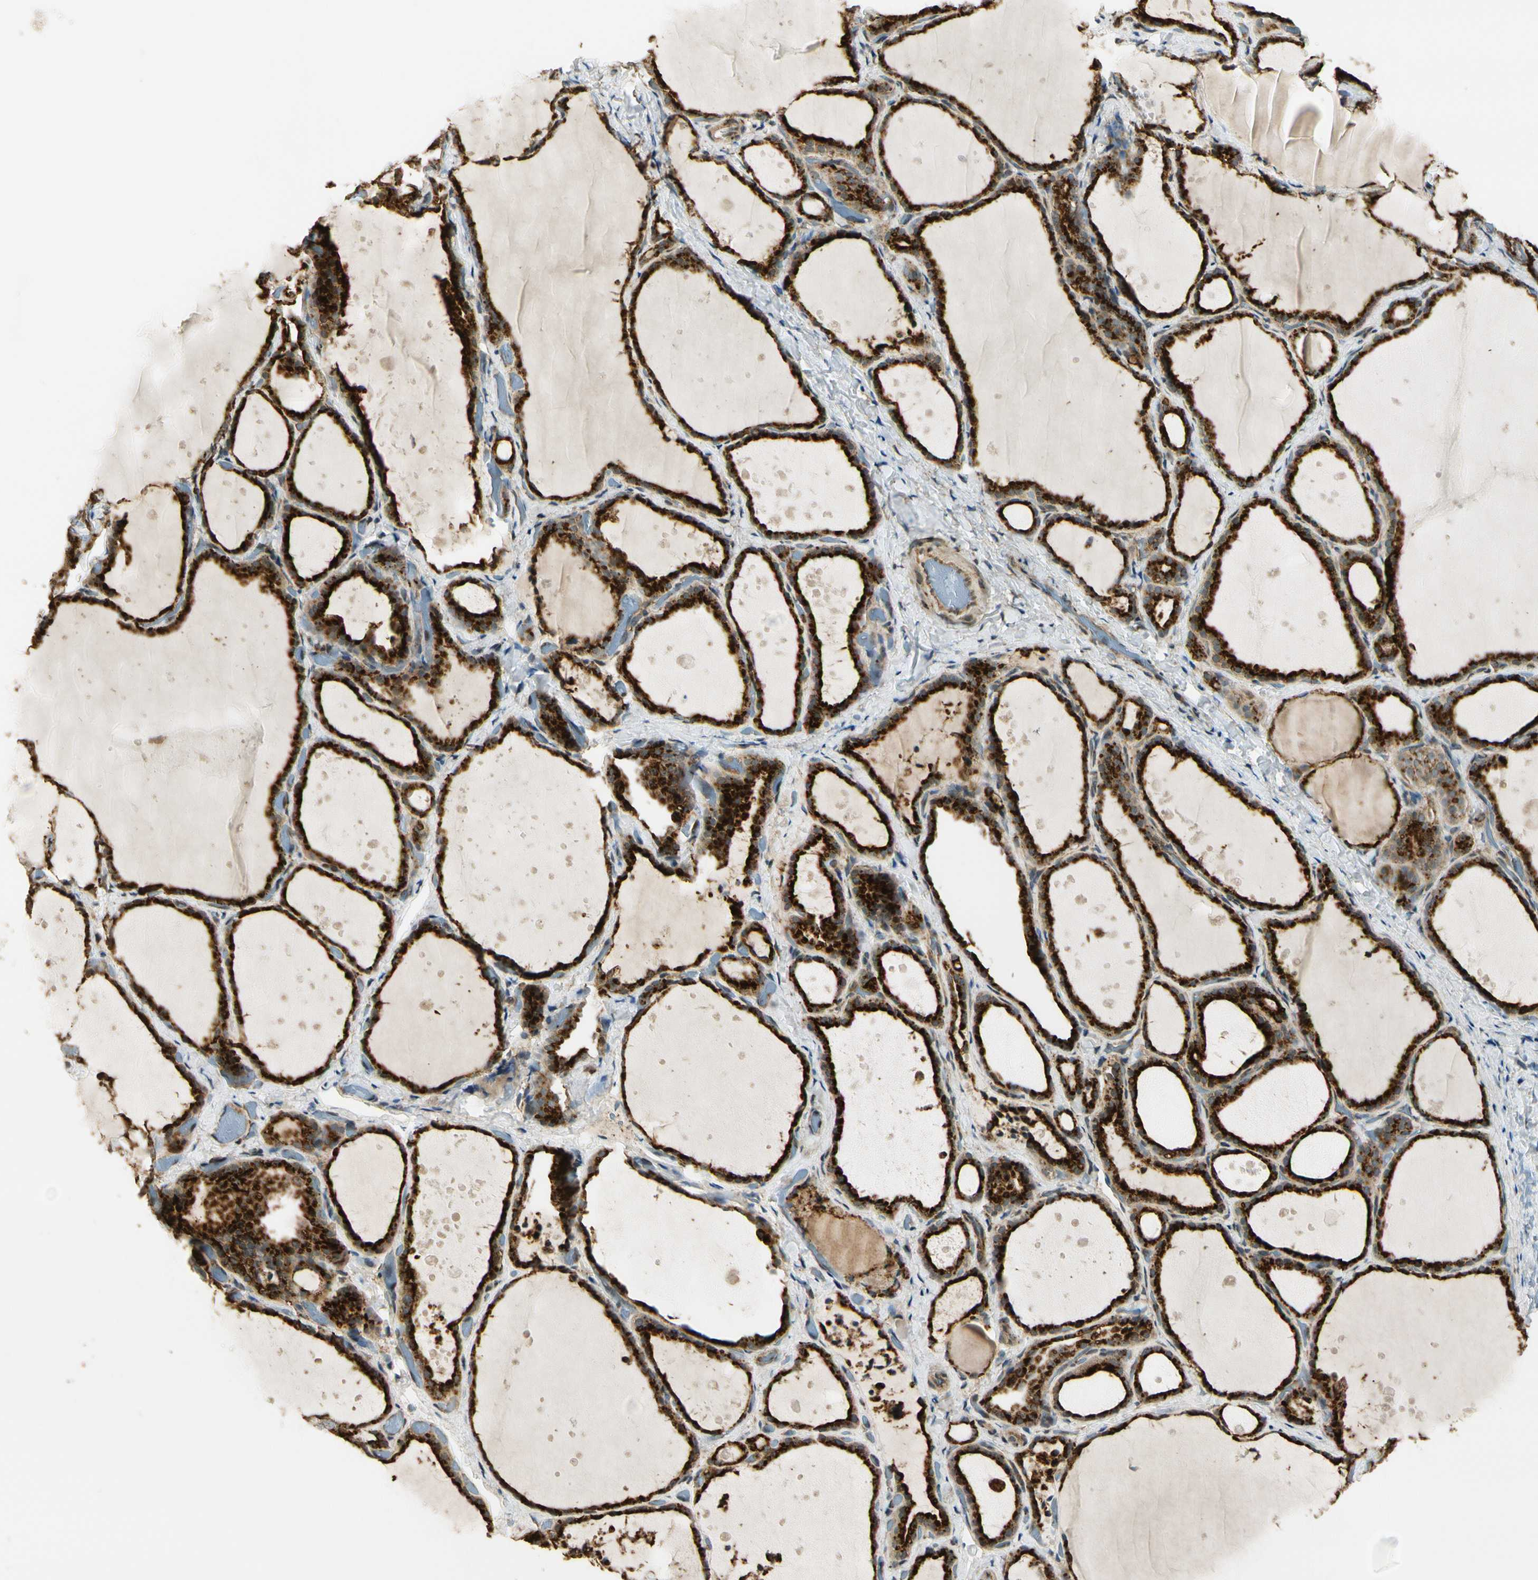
{"staining": {"intensity": "strong", "quantity": ">75%", "location": "cytoplasmic/membranous"}, "tissue": "thyroid gland", "cell_type": "Glandular cells", "image_type": "normal", "snomed": [{"axis": "morphology", "description": "Normal tissue, NOS"}, {"axis": "topography", "description": "Thyroid gland"}], "caption": "High-magnification brightfield microscopy of benign thyroid gland stained with DAB (brown) and counterstained with hematoxylin (blue). glandular cells exhibit strong cytoplasmic/membranous staining is identified in about>75% of cells.", "gene": "LAMTOR1", "patient": {"sex": "female", "age": 44}}